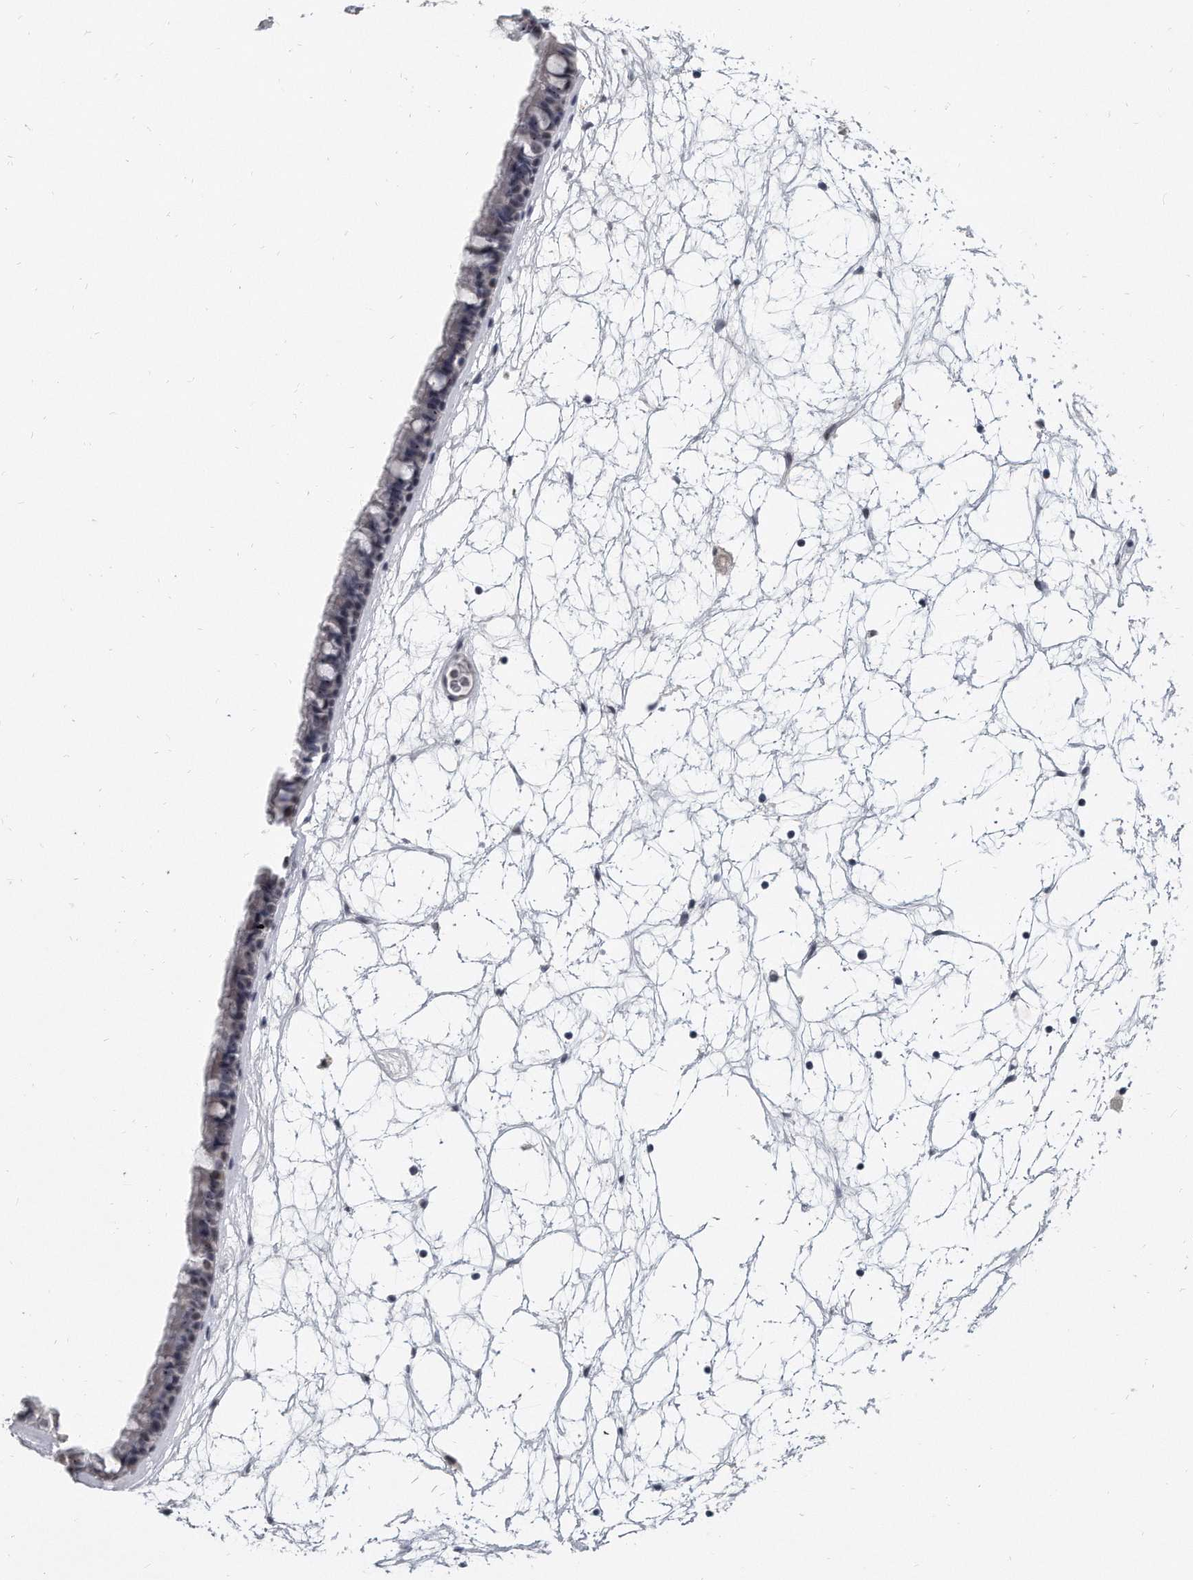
{"staining": {"intensity": "weak", "quantity": "<25%", "location": "nuclear"}, "tissue": "nasopharynx", "cell_type": "Respiratory epithelial cells", "image_type": "normal", "snomed": [{"axis": "morphology", "description": "Normal tissue, NOS"}, {"axis": "topography", "description": "Nasopharynx"}], "caption": "IHC of unremarkable human nasopharynx shows no staining in respiratory epithelial cells.", "gene": "TFCP2L1", "patient": {"sex": "male", "age": 64}}